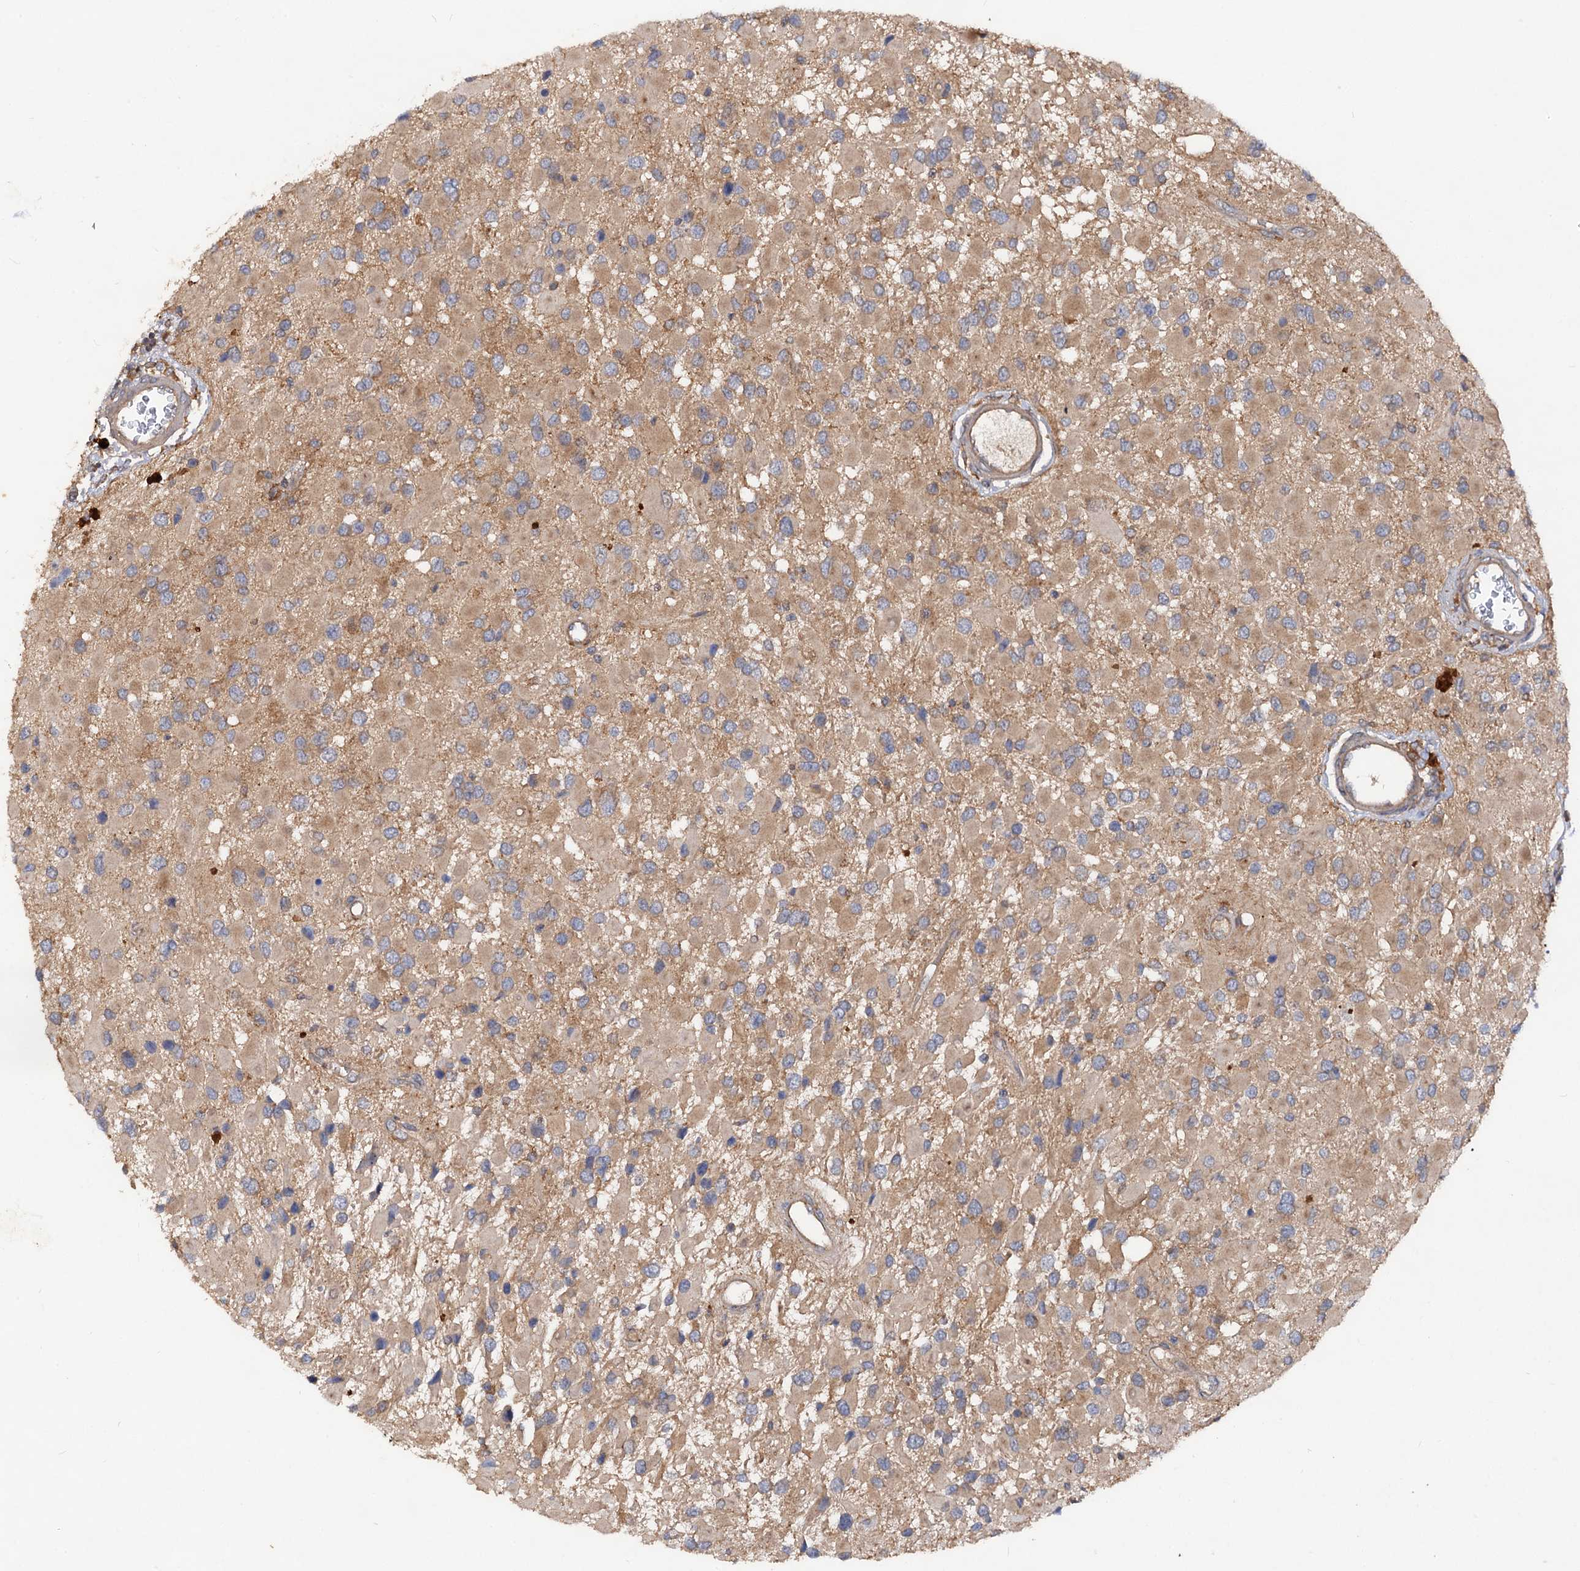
{"staining": {"intensity": "weak", "quantity": ">75%", "location": "cytoplasmic/membranous"}, "tissue": "glioma", "cell_type": "Tumor cells", "image_type": "cancer", "snomed": [{"axis": "morphology", "description": "Glioma, malignant, High grade"}, {"axis": "topography", "description": "Brain"}], "caption": "Glioma stained with DAB (3,3'-diaminobenzidine) immunohistochemistry demonstrates low levels of weak cytoplasmic/membranous expression in approximately >75% of tumor cells.", "gene": "VPS29", "patient": {"sex": "male", "age": 53}}